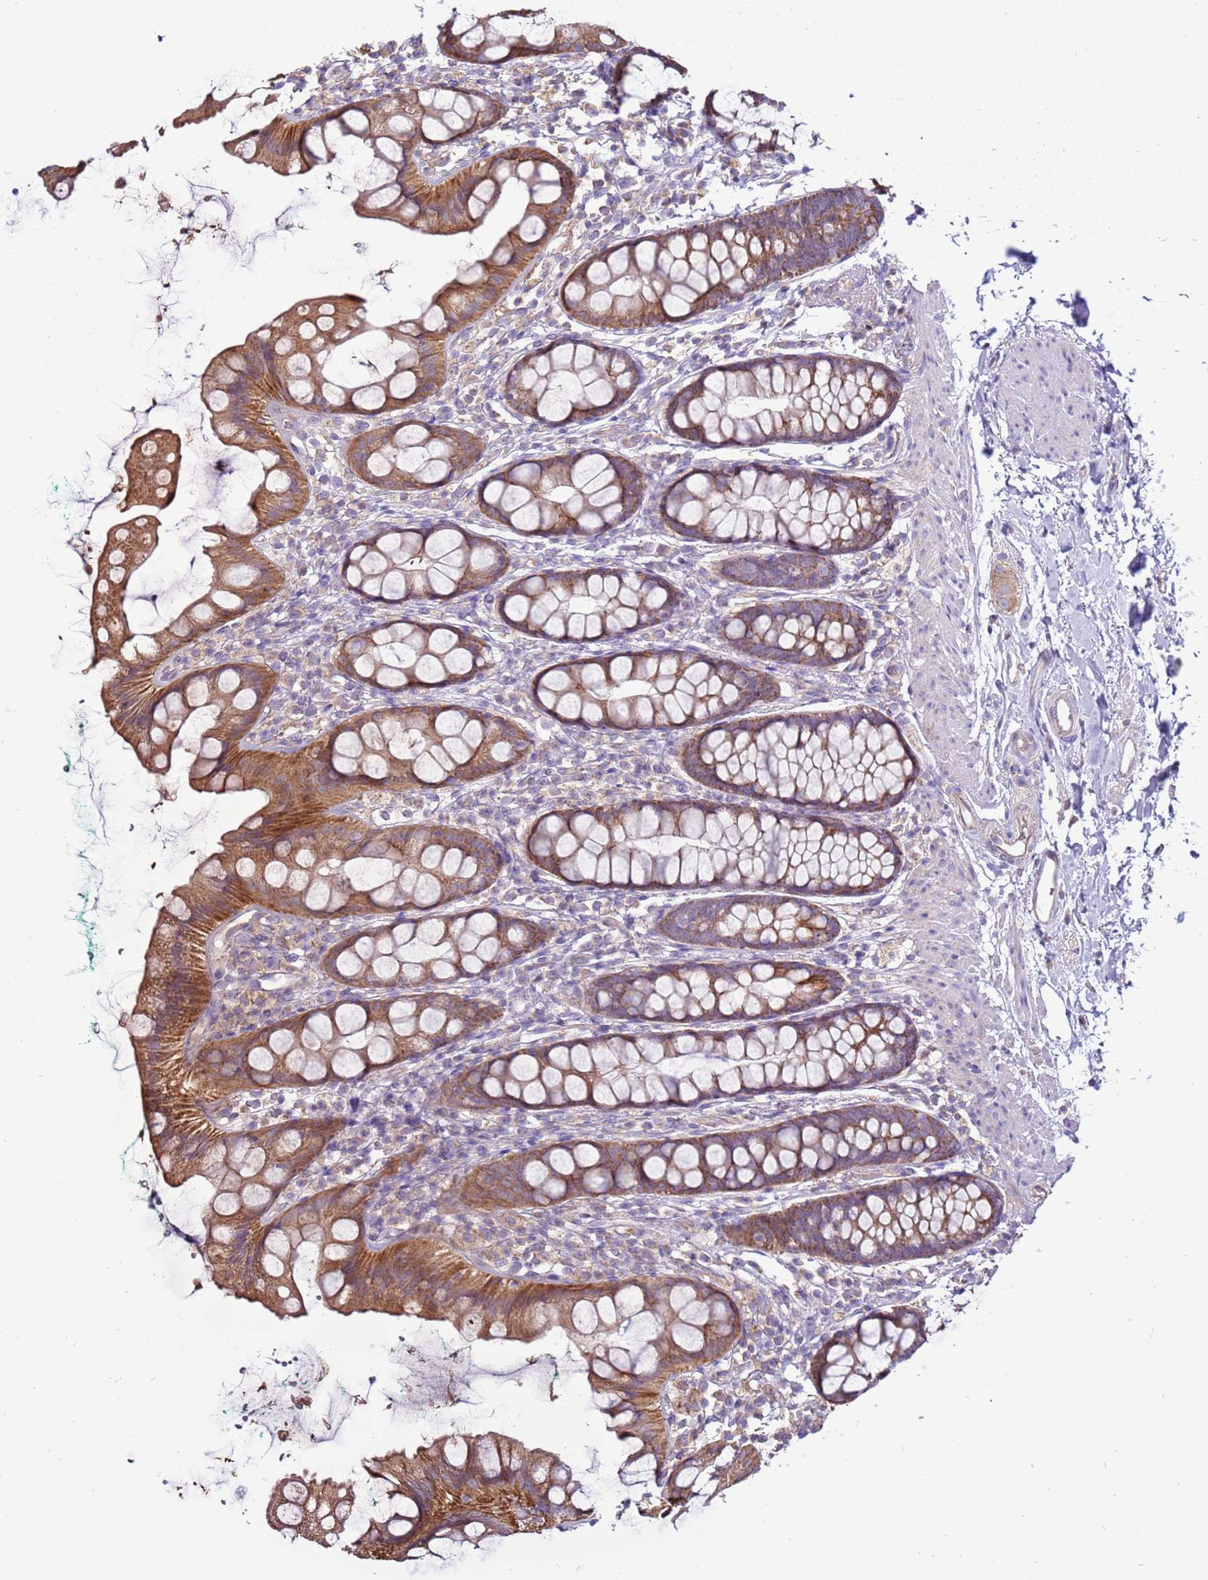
{"staining": {"intensity": "moderate", "quantity": ">75%", "location": "cytoplasmic/membranous"}, "tissue": "rectum", "cell_type": "Glandular cells", "image_type": "normal", "snomed": [{"axis": "morphology", "description": "Normal tissue, NOS"}, {"axis": "topography", "description": "Rectum"}], "caption": "Immunohistochemical staining of benign rectum demonstrates medium levels of moderate cytoplasmic/membranous expression in approximately >75% of glandular cells. (DAB IHC with brightfield microscopy, high magnification).", "gene": "TRAPPC4", "patient": {"sex": "female", "age": 65}}